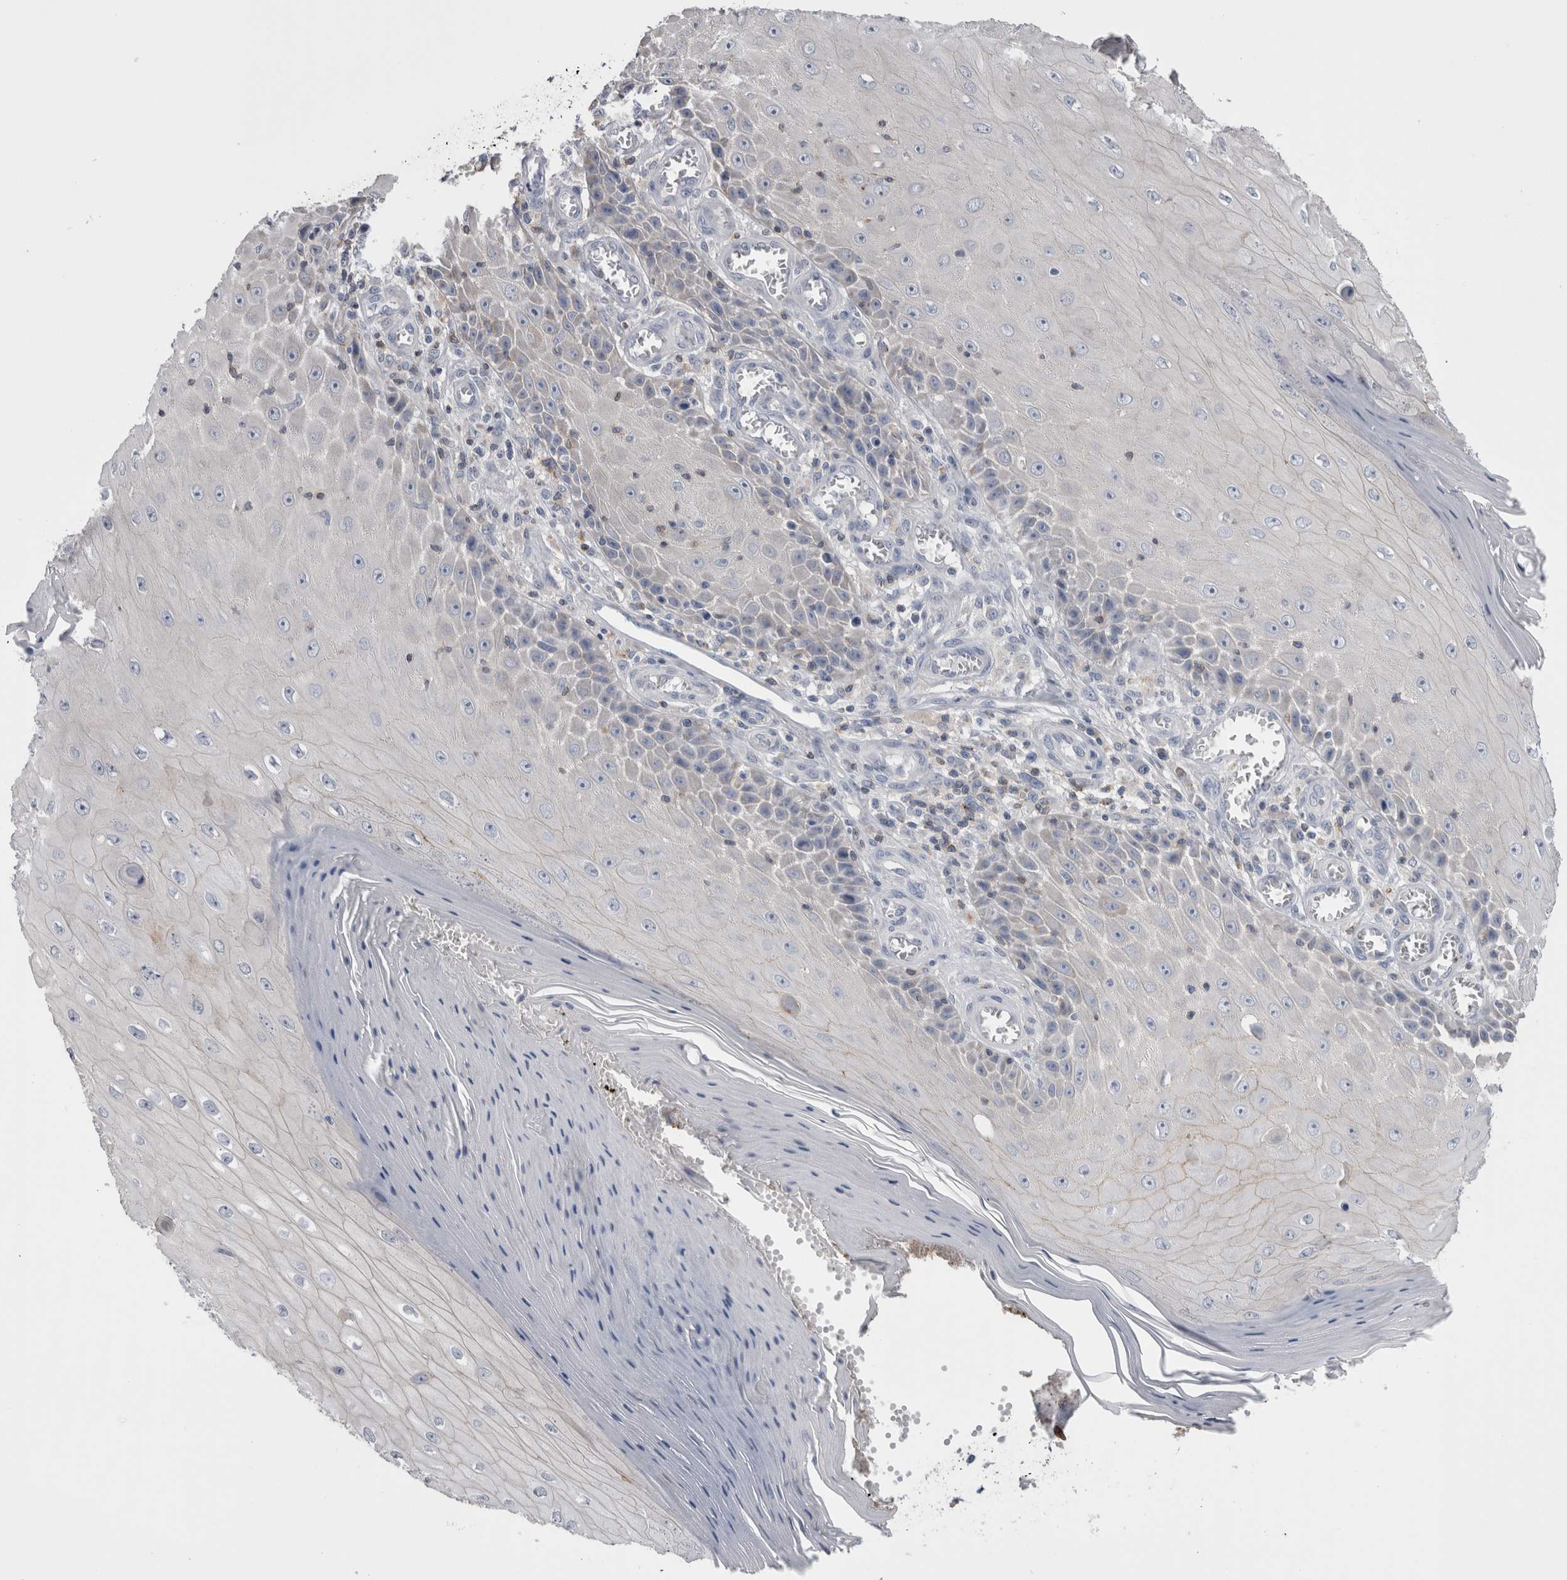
{"staining": {"intensity": "negative", "quantity": "none", "location": "none"}, "tissue": "skin cancer", "cell_type": "Tumor cells", "image_type": "cancer", "snomed": [{"axis": "morphology", "description": "Squamous cell carcinoma, NOS"}, {"axis": "topography", "description": "Skin"}], "caption": "High magnification brightfield microscopy of squamous cell carcinoma (skin) stained with DAB (brown) and counterstained with hematoxylin (blue): tumor cells show no significant staining. (Immunohistochemistry (ihc), brightfield microscopy, high magnification).", "gene": "DCTN6", "patient": {"sex": "female", "age": 73}}